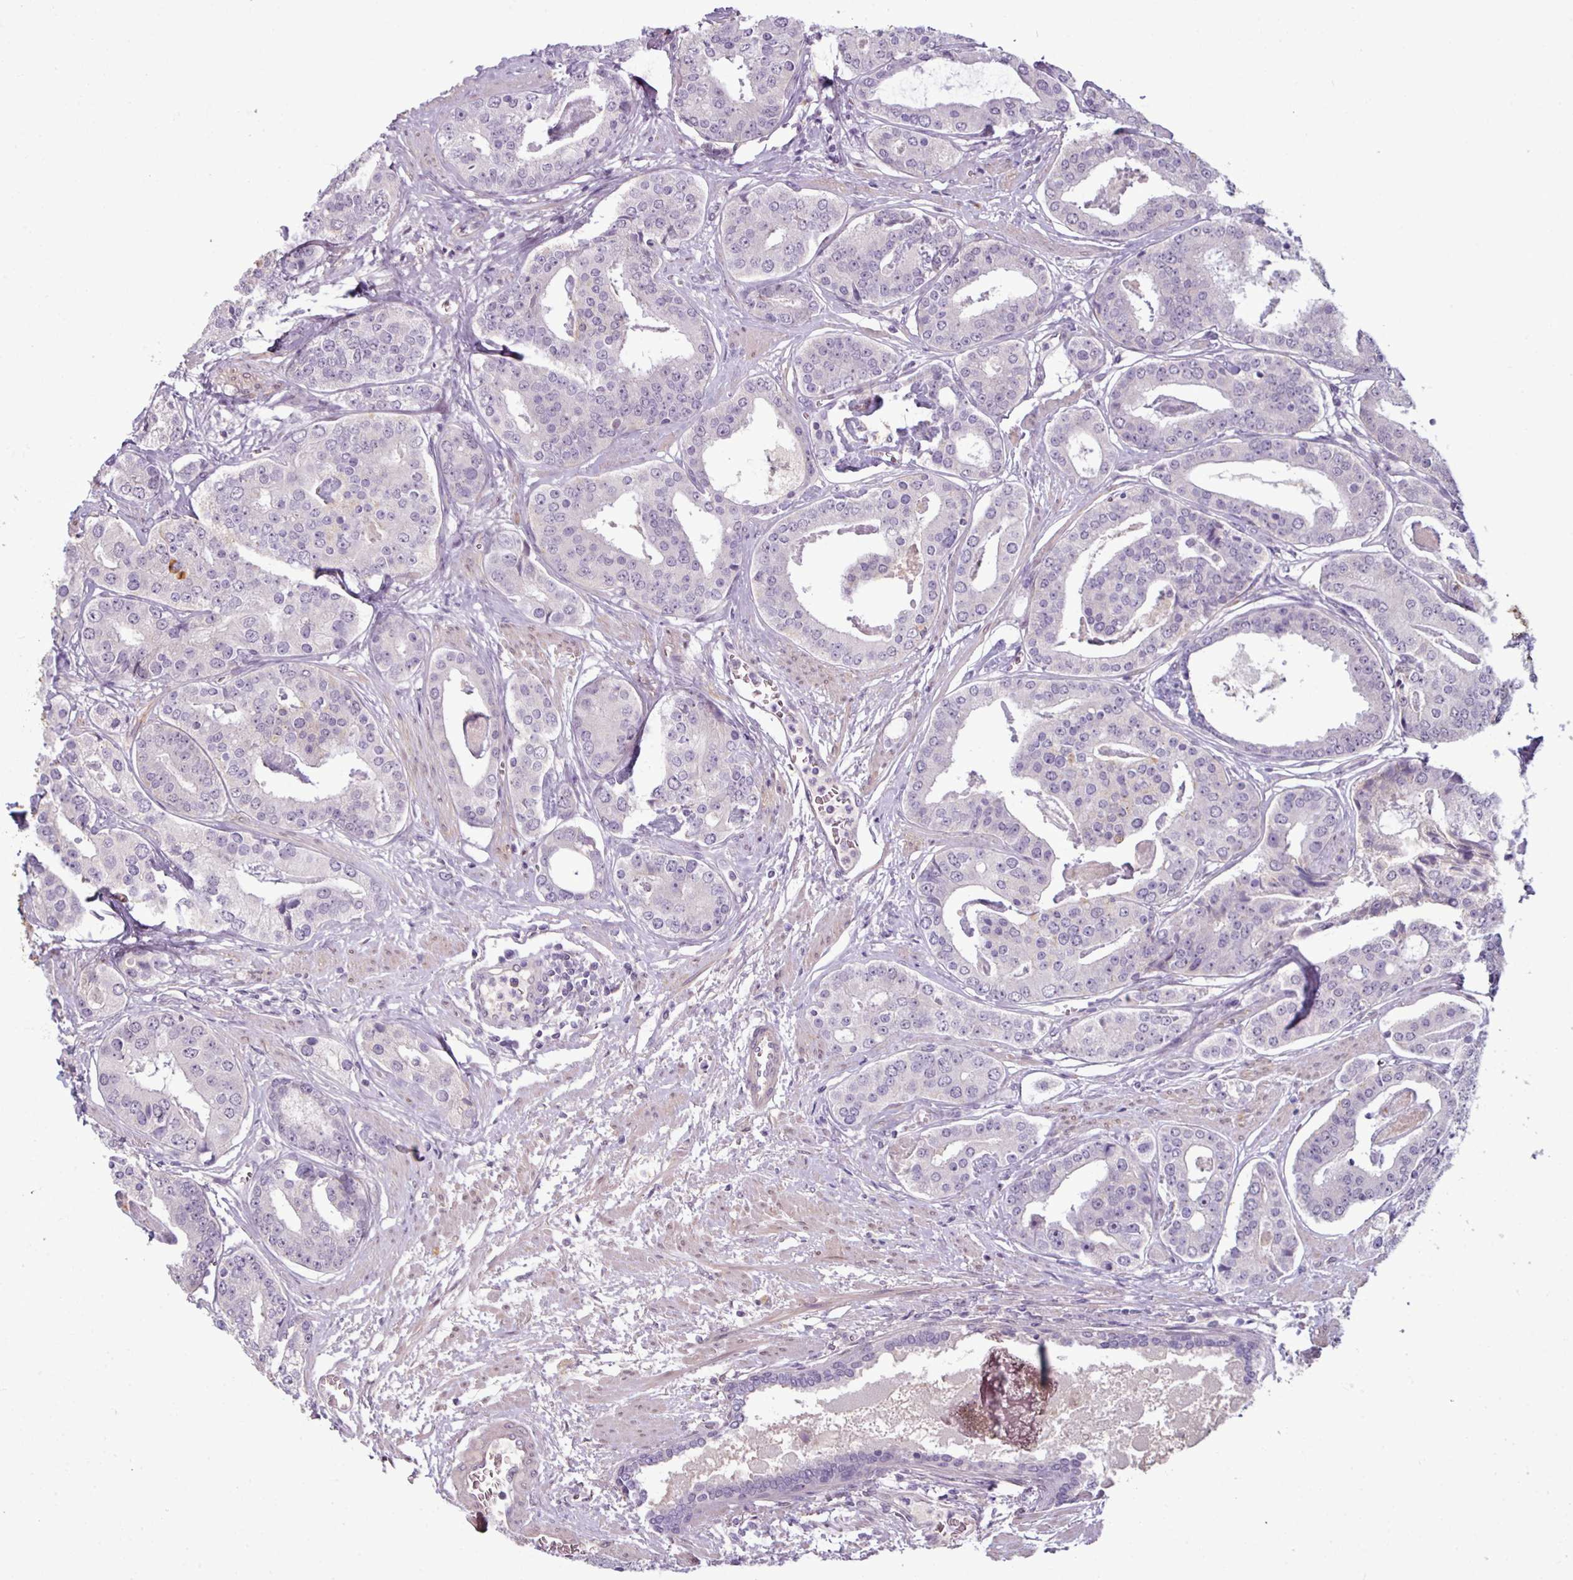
{"staining": {"intensity": "negative", "quantity": "none", "location": "none"}, "tissue": "prostate cancer", "cell_type": "Tumor cells", "image_type": "cancer", "snomed": [{"axis": "morphology", "description": "Adenocarcinoma, High grade"}, {"axis": "topography", "description": "Prostate"}], "caption": "This is an immunohistochemistry histopathology image of human prostate cancer. There is no expression in tumor cells.", "gene": "UVSSA", "patient": {"sex": "male", "age": 71}}